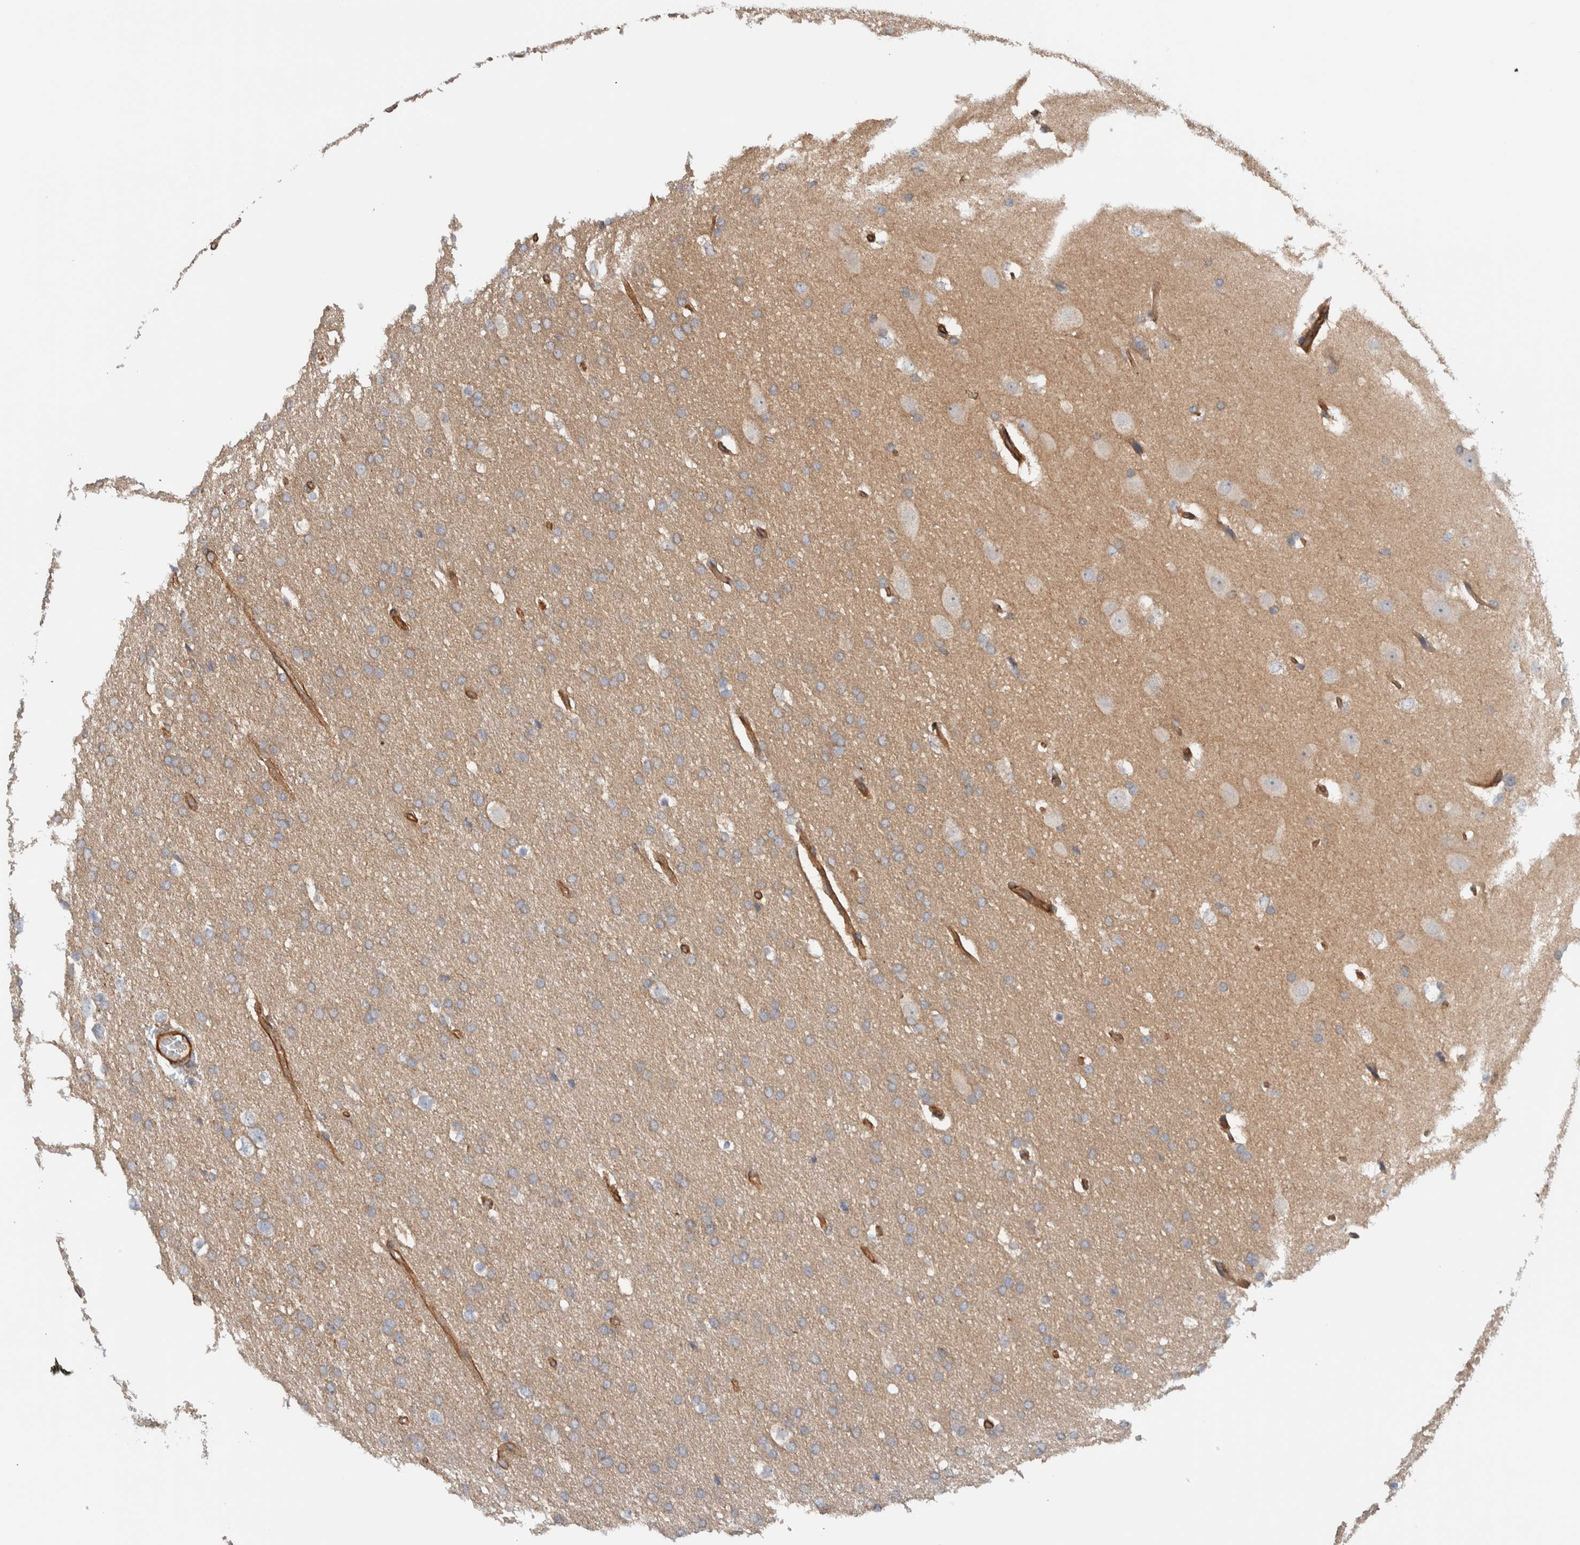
{"staining": {"intensity": "weak", "quantity": ">75%", "location": "cytoplasmic/membranous"}, "tissue": "glioma", "cell_type": "Tumor cells", "image_type": "cancer", "snomed": [{"axis": "morphology", "description": "Glioma, malignant, Low grade"}, {"axis": "topography", "description": "Brain"}], "caption": "Protein expression analysis of malignant glioma (low-grade) demonstrates weak cytoplasmic/membranous staining in about >75% of tumor cells.", "gene": "MPRIP", "patient": {"sex": "female", "age": 37}}